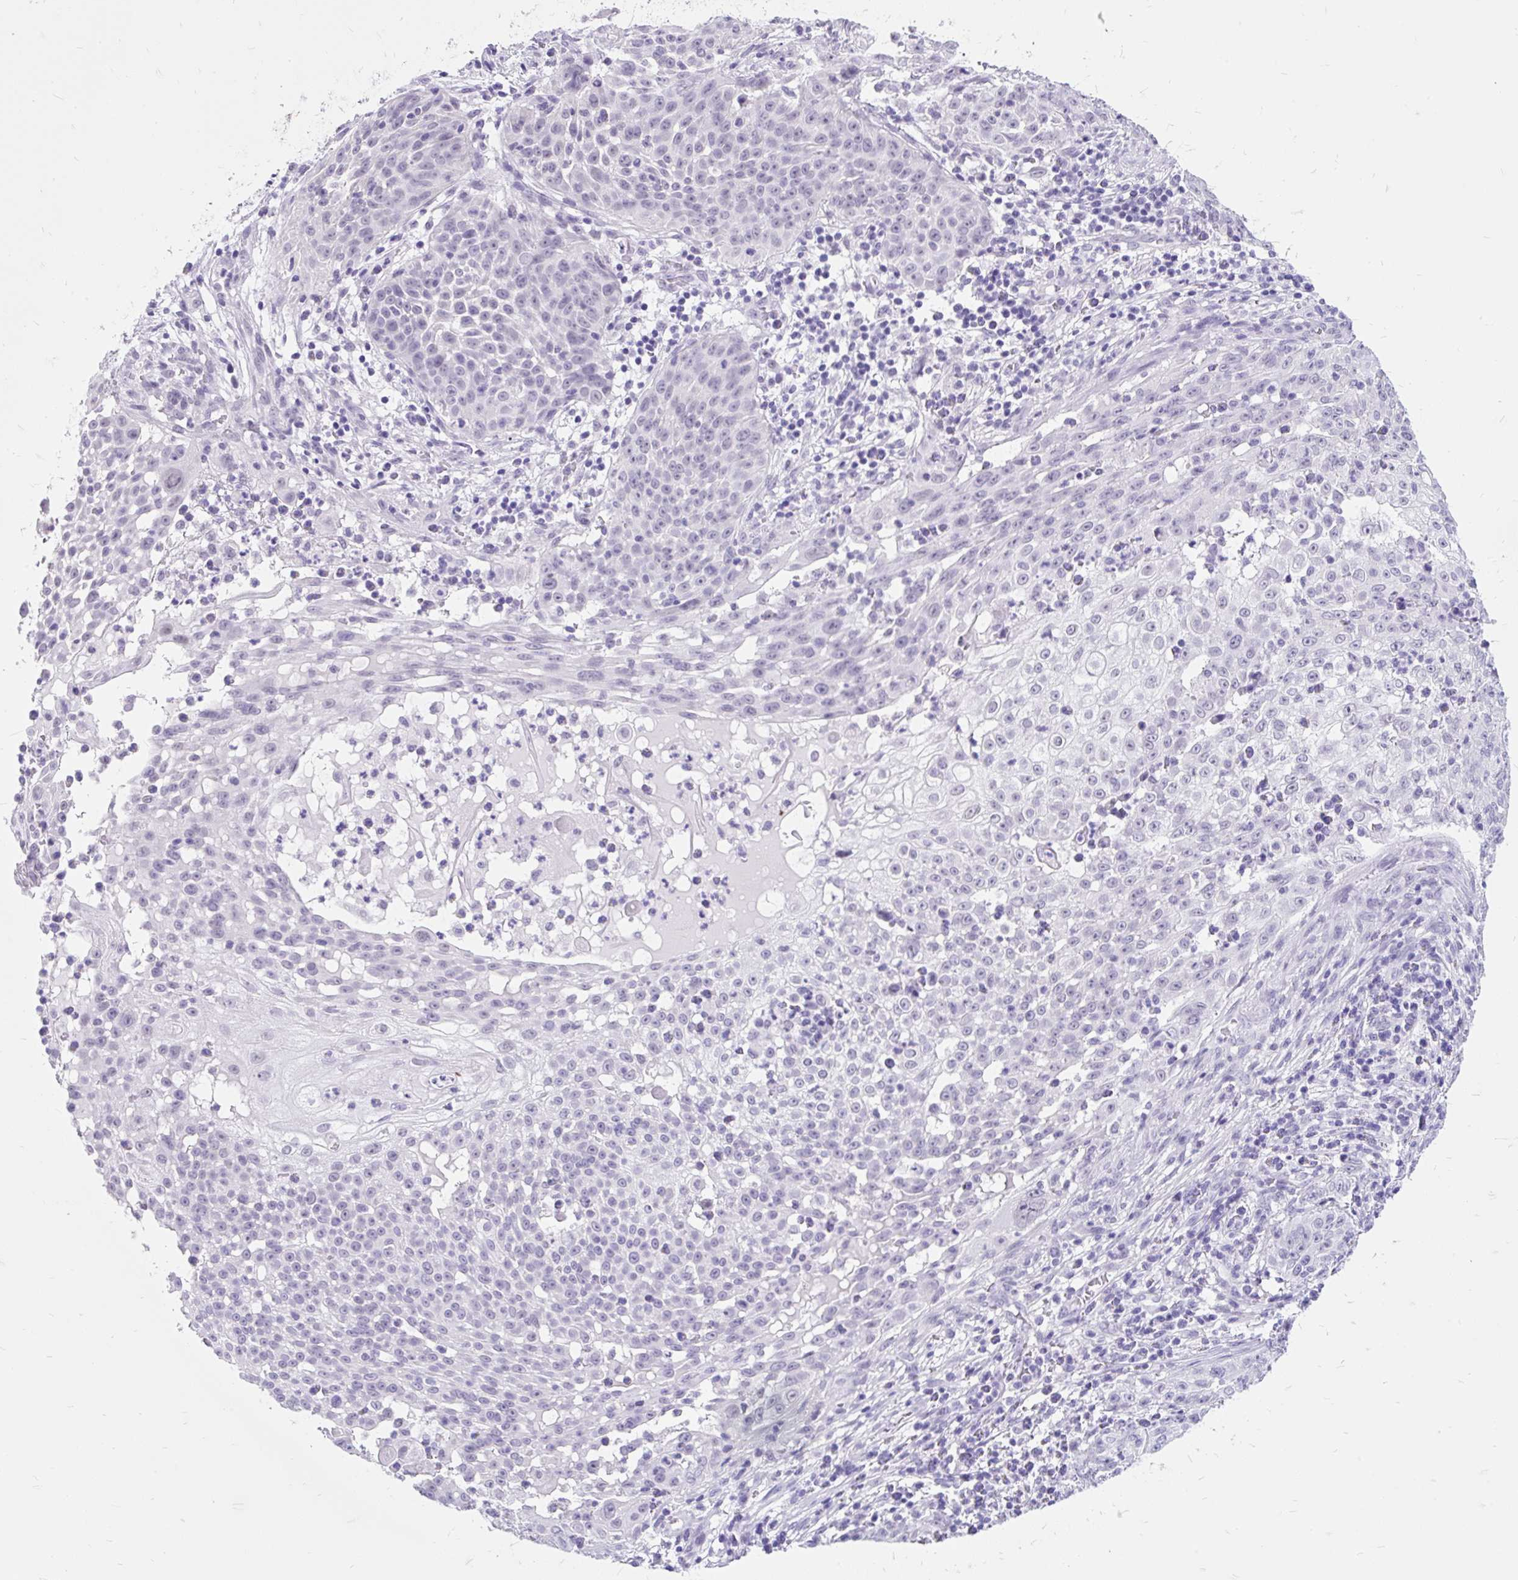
{"staining": {"intensity": "negative", "quantity": "none", "location": "none"}, "tissue": "skin cancer", "cell_type": "Tumor cells", "image_type": "cancer", "snomed": [{"axis": "morphology", "description": "Squamous cell carcinoma, NOS"}, {"axis": "topography", "description": "Skin"}], "caption": "A high-resolution image shows immunohistochemistry staining of skin cancer (squamous cell carcinoma), which exhibits no significant expression in tumor cells.", "gene": "SCGB1A1", "patient": {"sex": "male", "age": 24}}